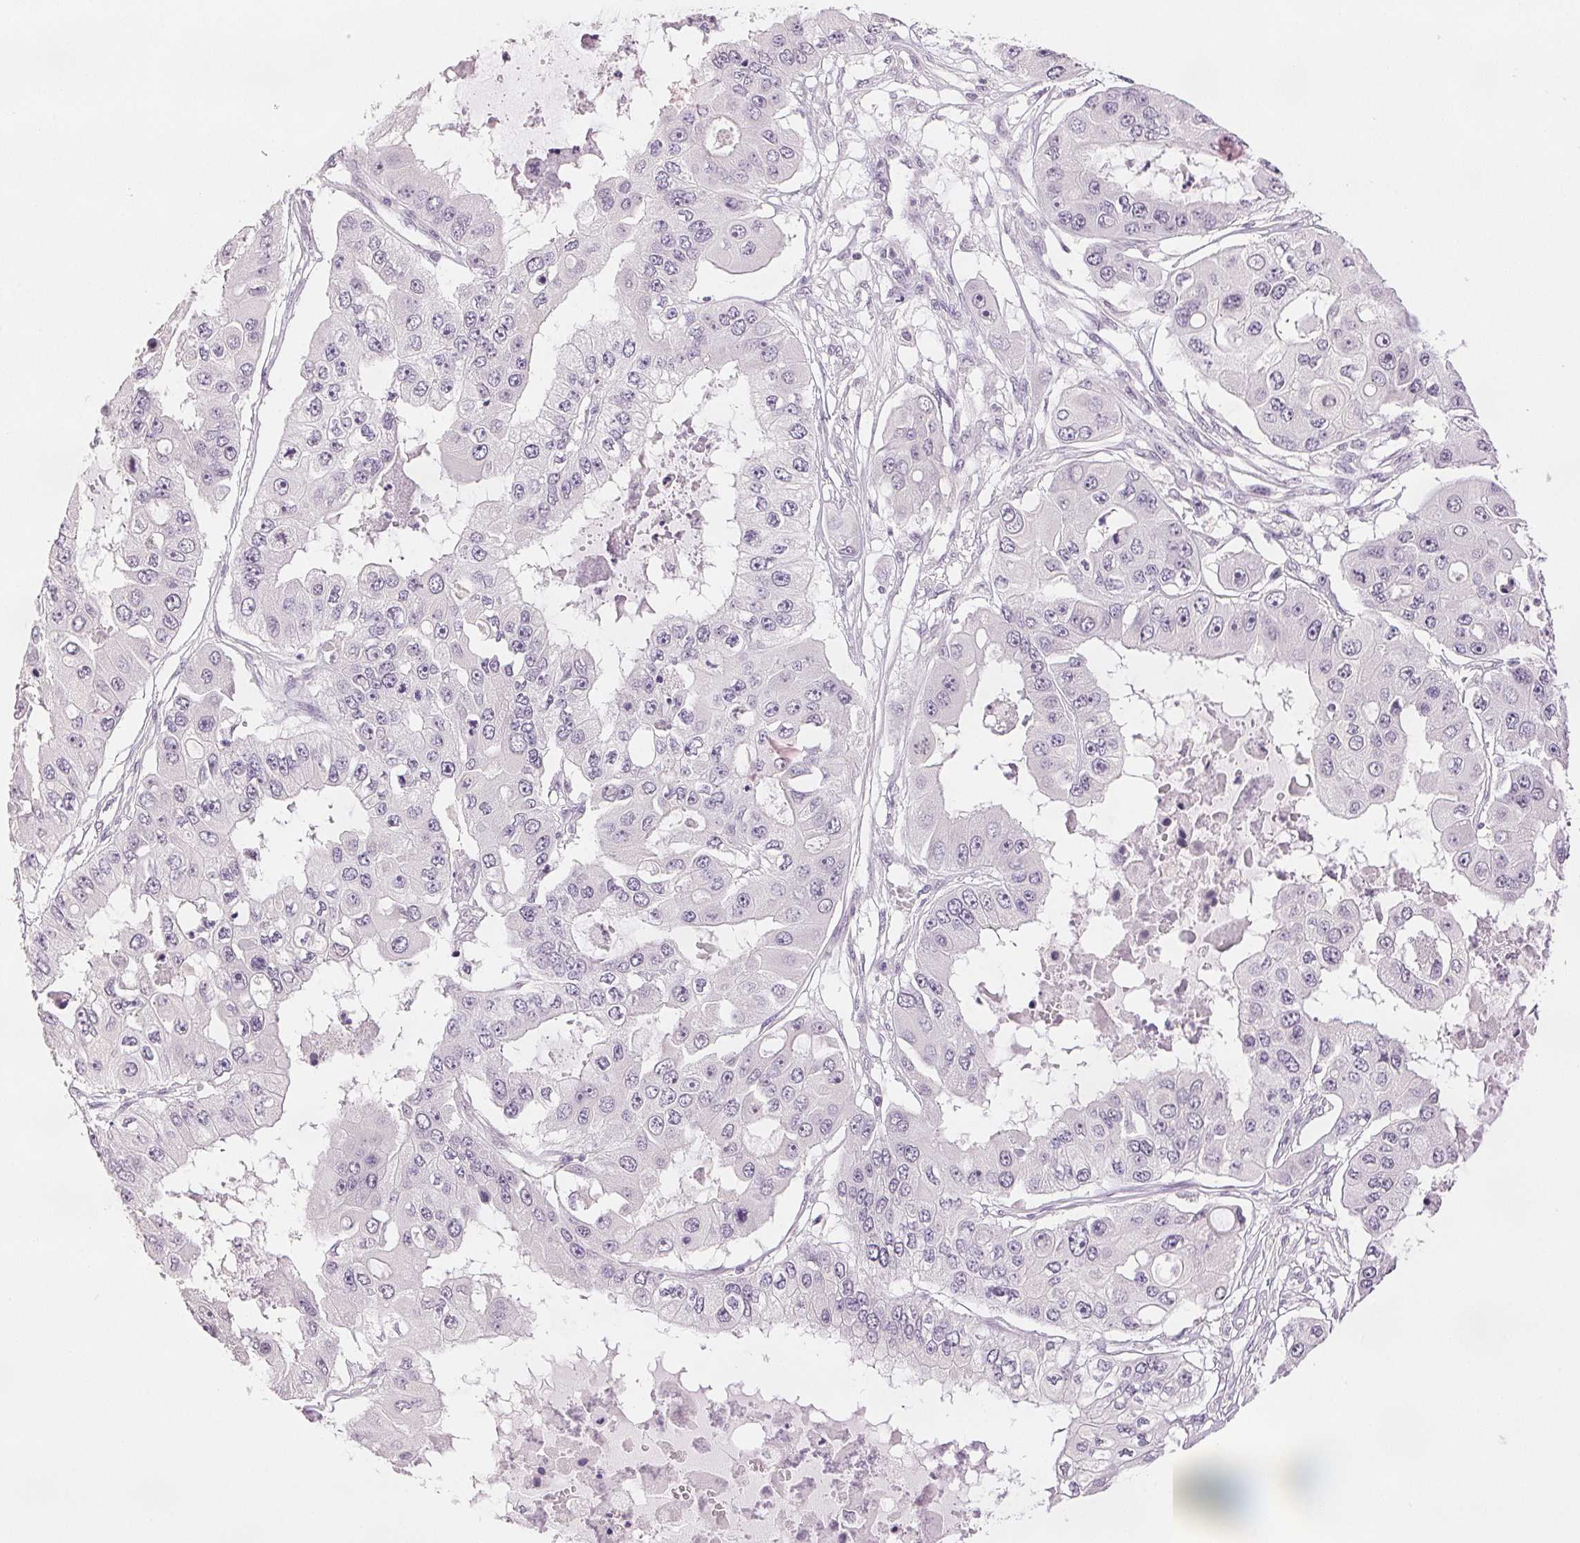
{"staining": {"intensity": "negative", "quantity": "none", "location": "none"}, "tissue": "ovarian cancer", "cell_type": "Tumor cells", "image_type": "cancer", "snomed": [{"axis": "morphology", "description": "Cystadenocarcinoma, serous, NOS"}, {"axis": "topography", "description": "Ovary"}], "caption": "Immunohistochemistry (IHC) photomicrograph of ovarian cancer stained for a protein (brown), which demonstrates no expression in tumor cells. (Stains: DAB immunohistochemistry with hematoxylin counter stain, Microscopy: brightfield microscopy at high magnification).", "gene": "SCGN", "patient": {"sex": "female", "age": 56}}